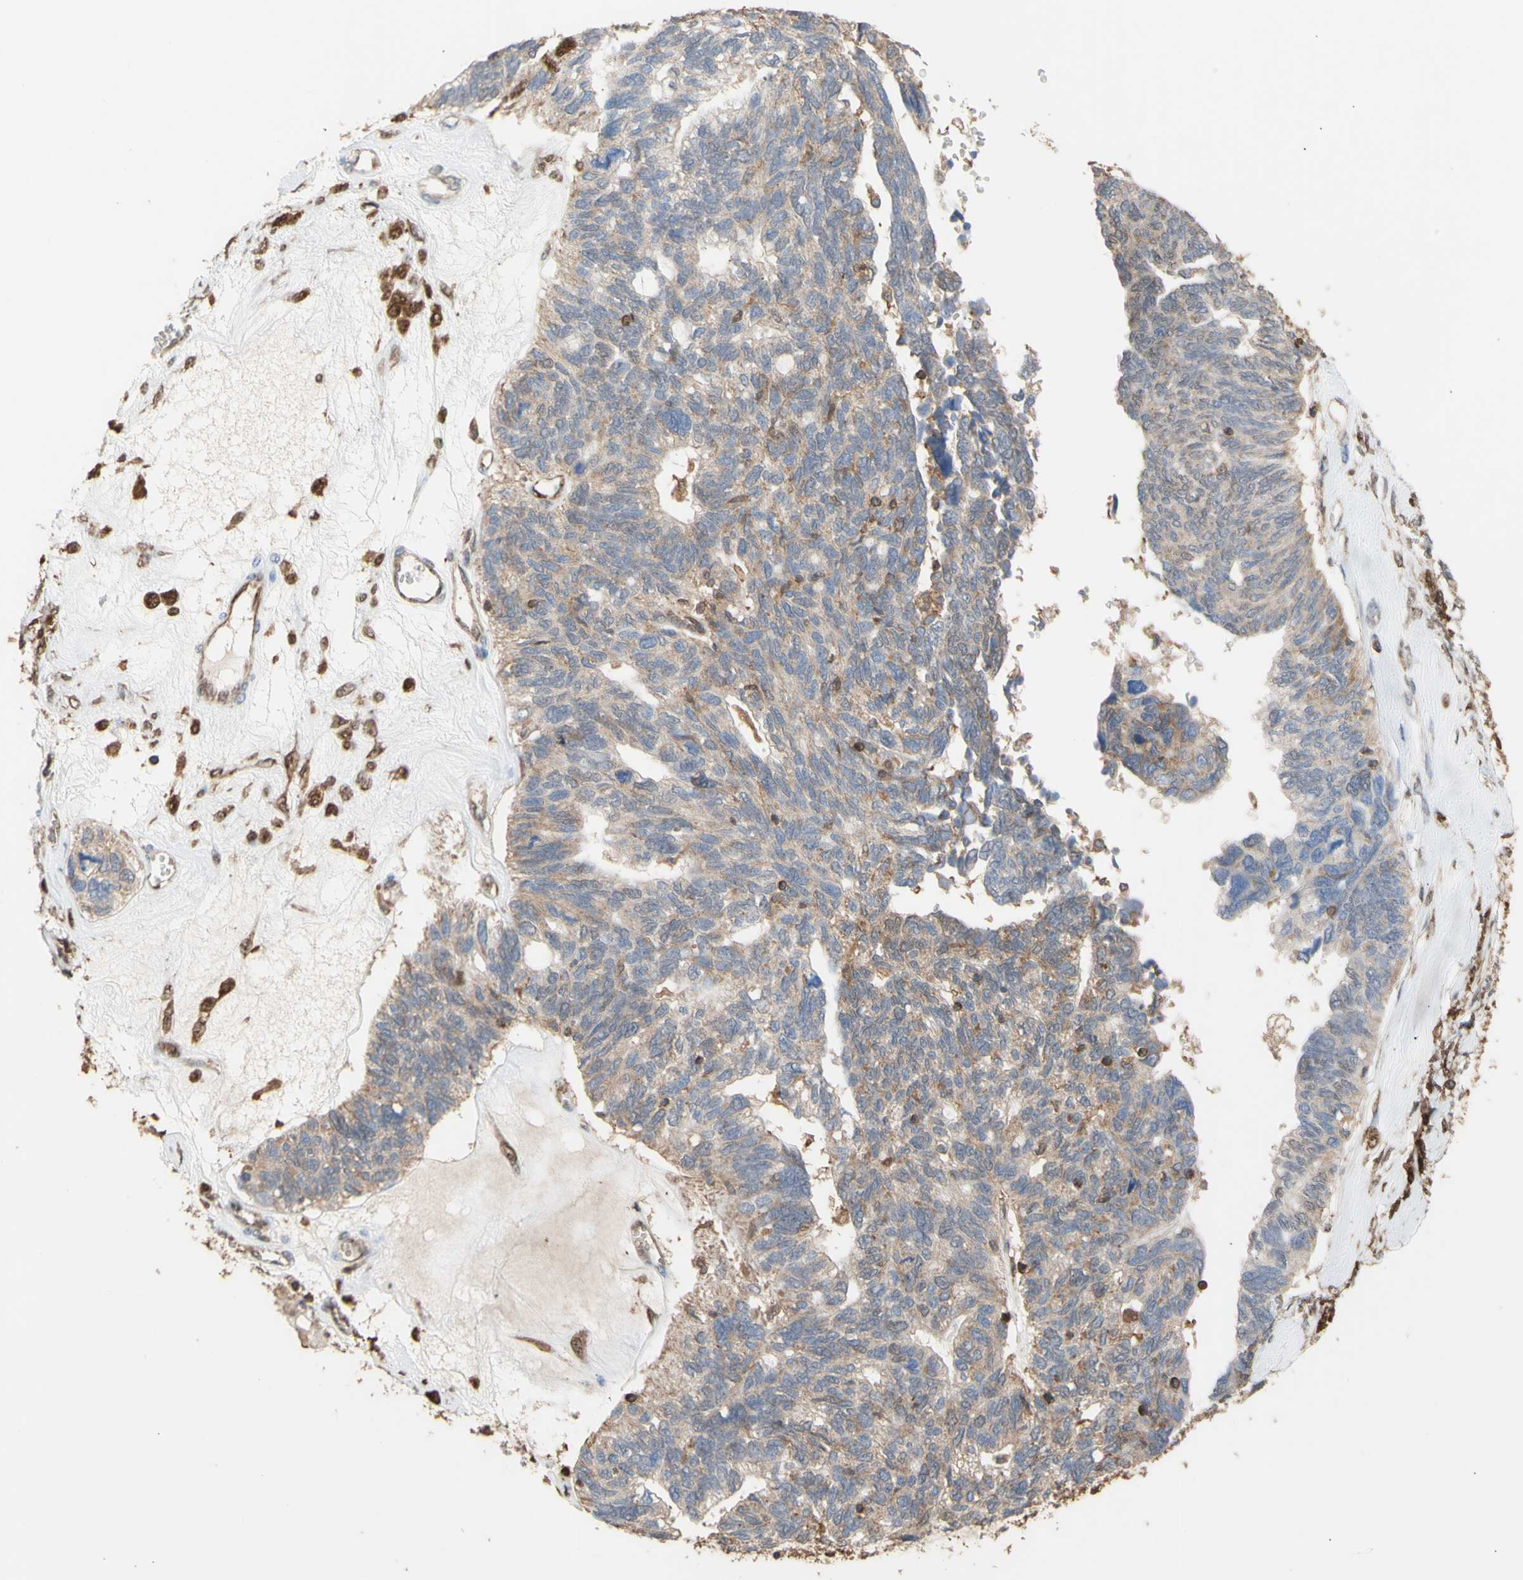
{"staining": {"intensity": "weak", "quantity": ">75%", "location": "cytoplasmic/membranous"}, "tissue": "ovarian cancer", "cell_type": "Tumor cells", "image_type": "cancer", "snomed": [{"axis": "morphology", "description": "Cystadenocarcinoma, serous, NOS"}, {"axis": "topography", "description": "Ovary"}], "caption": "Tumor cells exhibit low levels of weak cytoplasmic/membranous staining in about >75% of cells in serous cystadenocarcinoma (ovarian). The staining is performed using DAB brown chromogen to label protein expression. The nuclei are counter-stained blue using hematoxylin.", "gene": "ALDH9A1", "patient": {"sex": "female", "age": 79}}